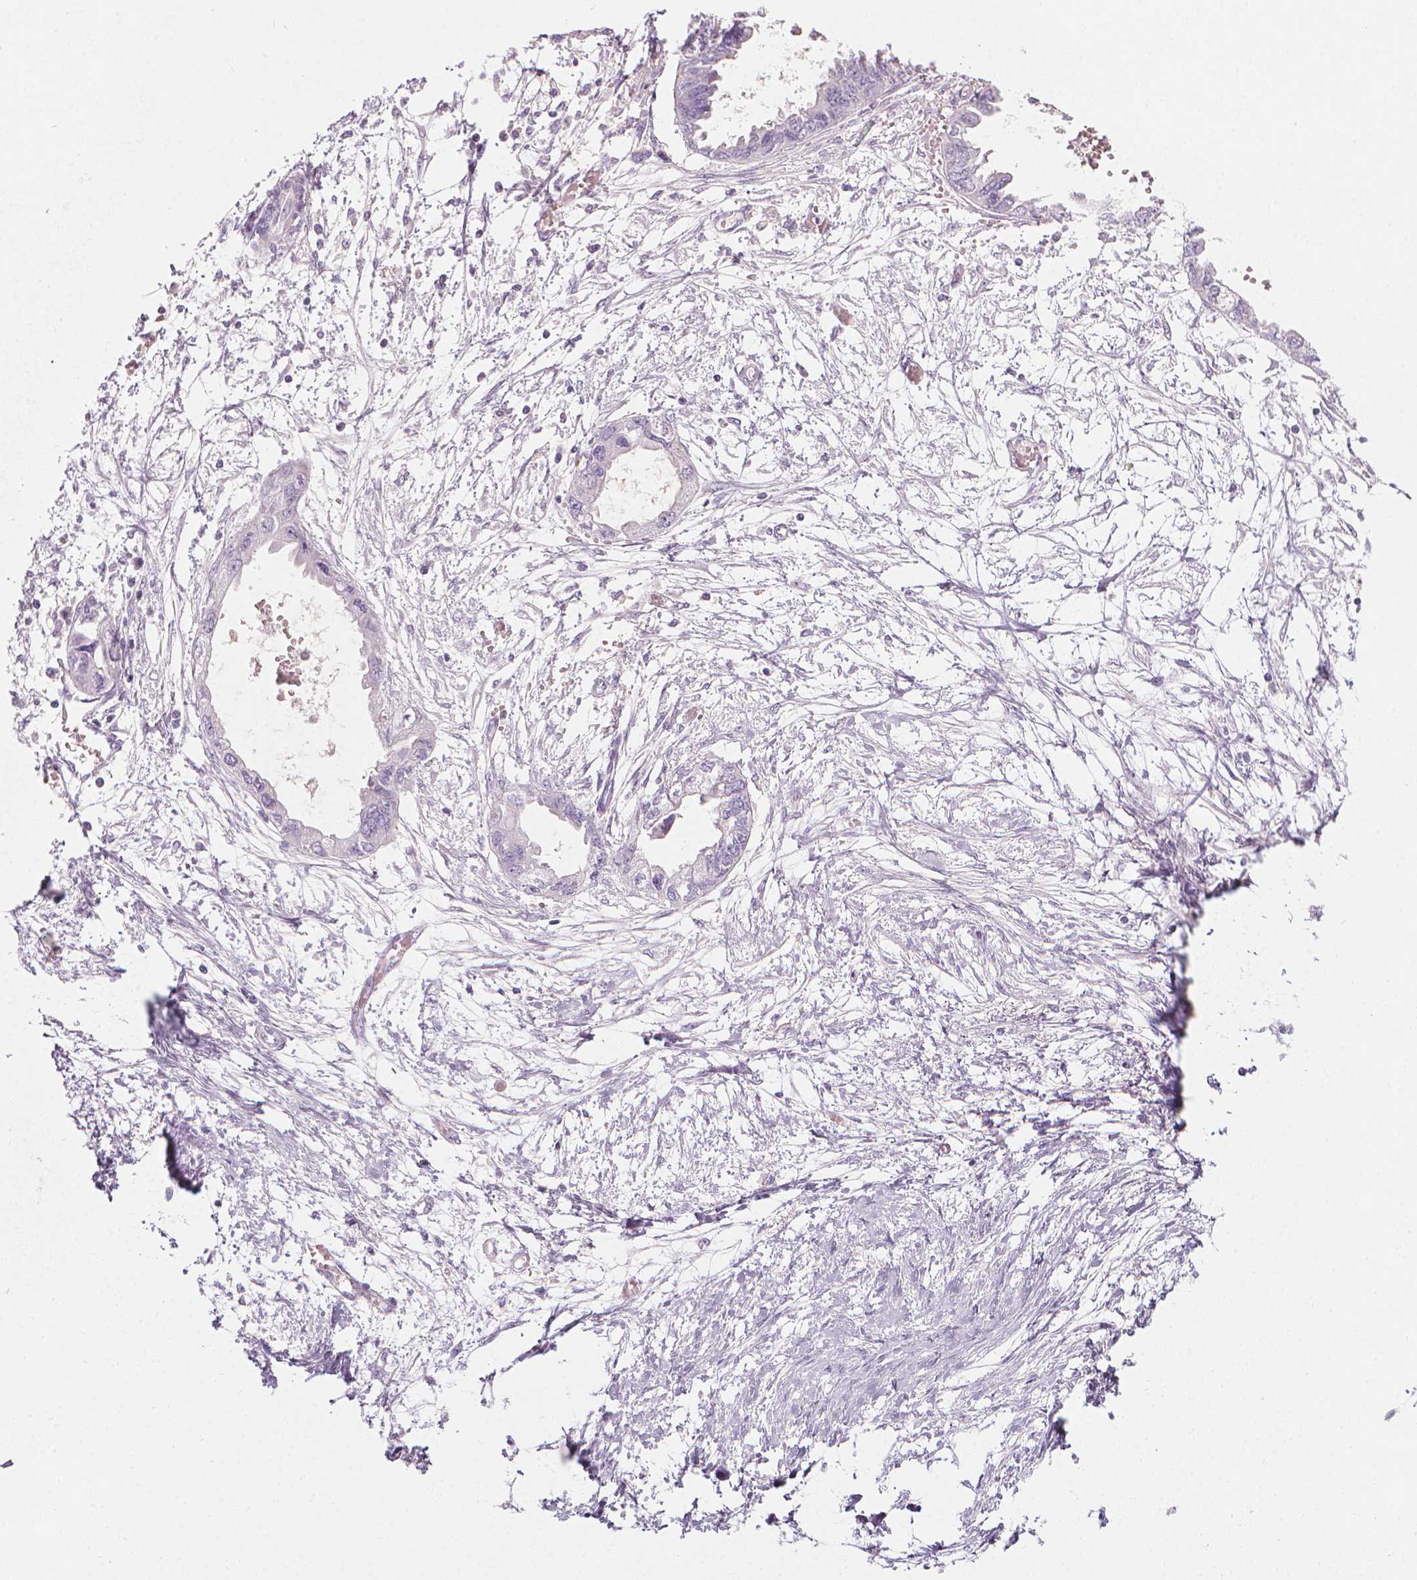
{"staining": {"intensity": "negative", "quantity": "none", "location": "none"}, "tissue": "endometrial cancer", "cell_type": "Tumor cells", "image_type": "cancer", "snomed": [{"axis": "morphology", "description": "Adenocarcinoma, NOS"}, {"axis": "morphology", "description": "Adenocarcinoma, metastatic, NOS"}, {"axis": "topography", "description": "Adipose tissue"}, {"axis": "topography", "description": "Endometrium"}], "caption": "Immunohistochemistry histopathology image of neoplastic tissue: human adenocarcinoma (endometrial) stained with DAB (3,3'-diaminobenzidine) displays no significant protein expression in tumor cells.", "gene": "DCAF8L1", "patient": {"sex": "female", "age": 67}}